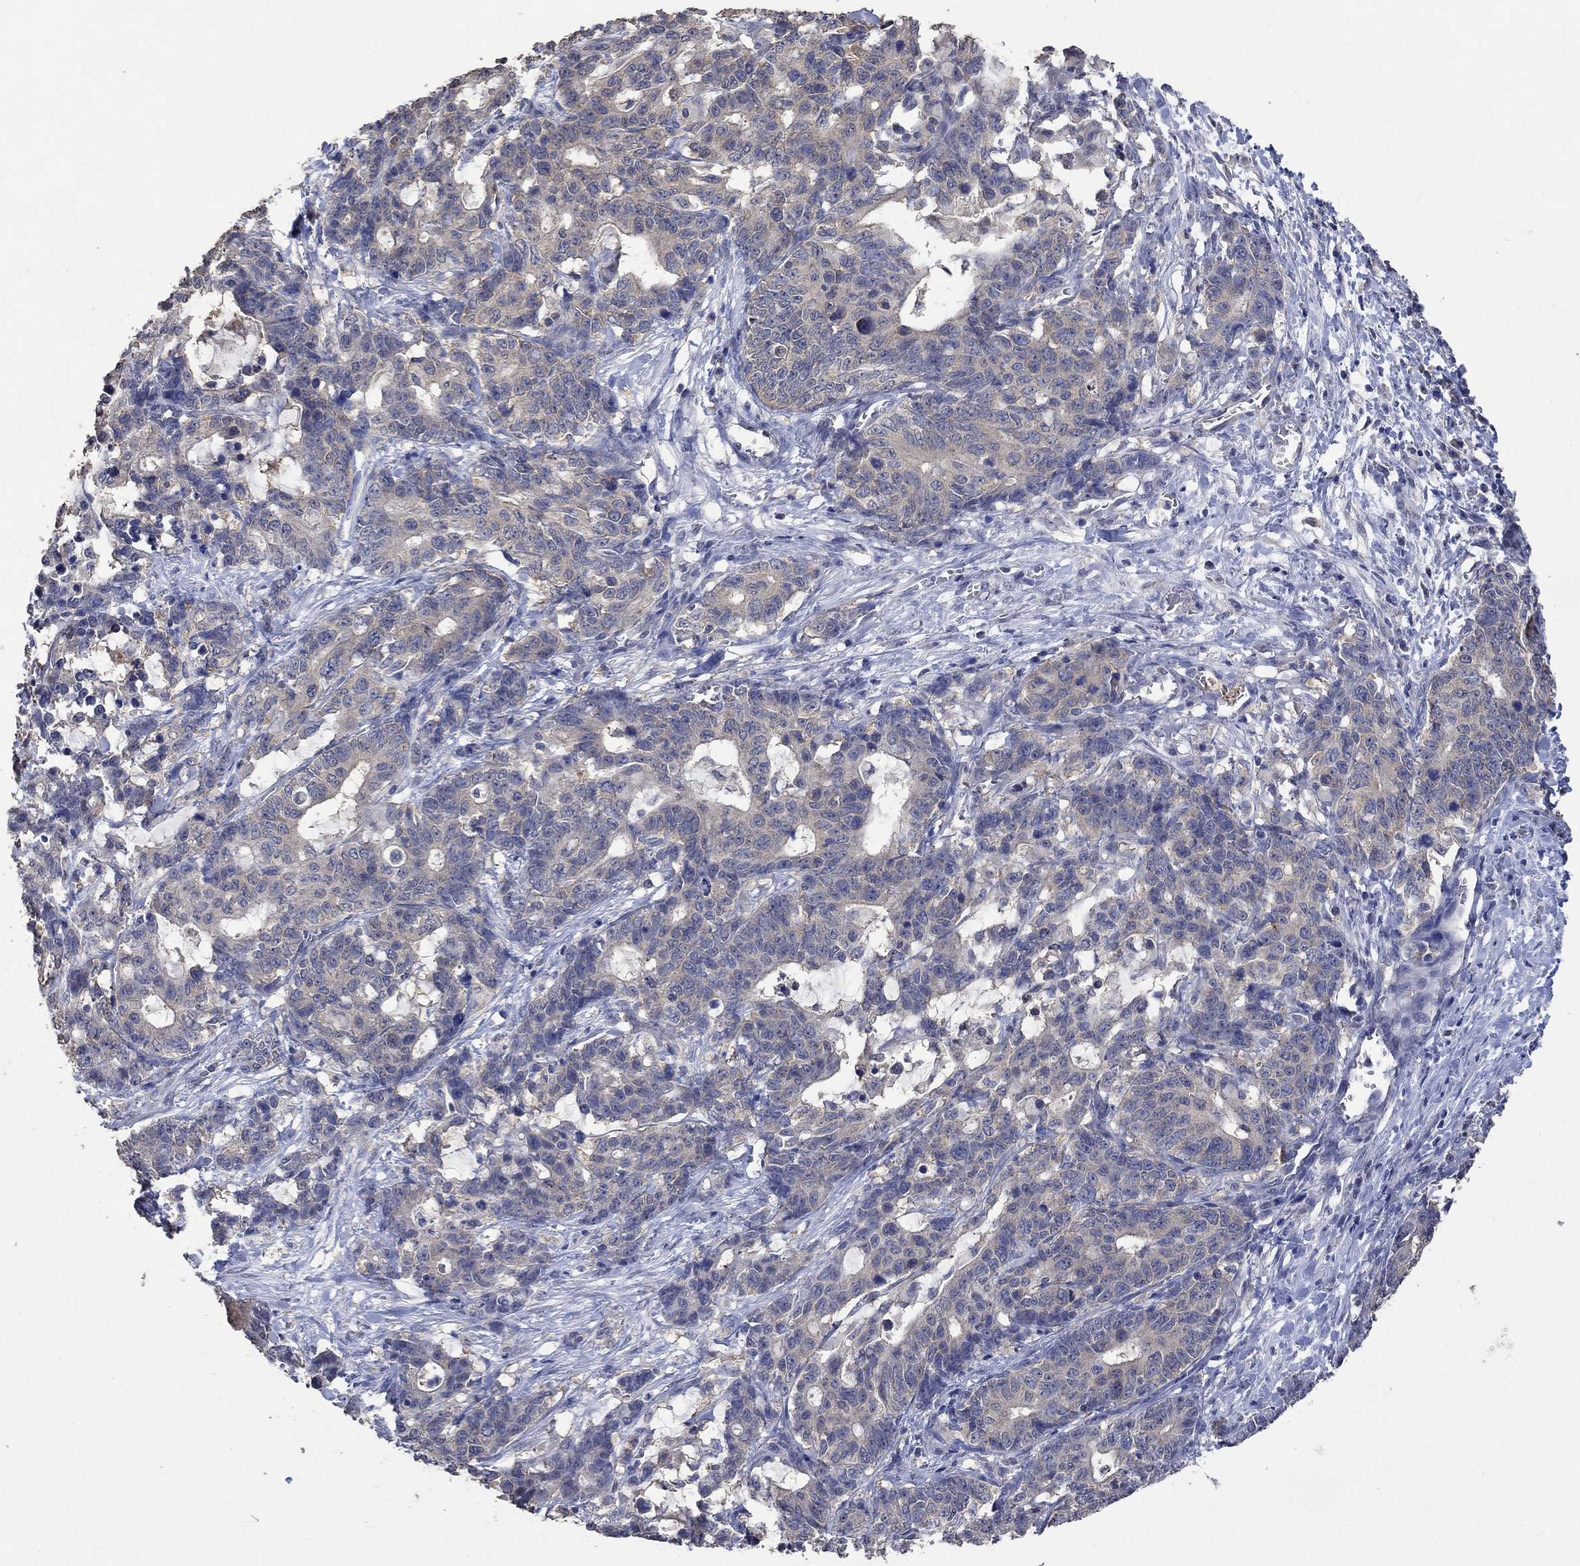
{"staining": {"intensity": "weak", "quantity": "<25%", "location": "cytoplasmic/membranous"}, "tissue": "stomach cancer", "cell_type": "Tumor cells", "image_type": "cancer", "snomed": [{"axis": "morphology", "description": "Normal tissue, NOS"}, {"axis": "morphology", "description": "Adenocarcinoma, NOS"}, {"axis": "topography", "description": "Stomach"}], "caption": "Immunohistochemistry (IHC) micrograph of neoplastic tissue: human stomach adenocarcinoma stained with DAB reveals no significant protein expression in tumor cells.", "gene": "PTPN20", "patient": {"sex": "female", "age": 64}}